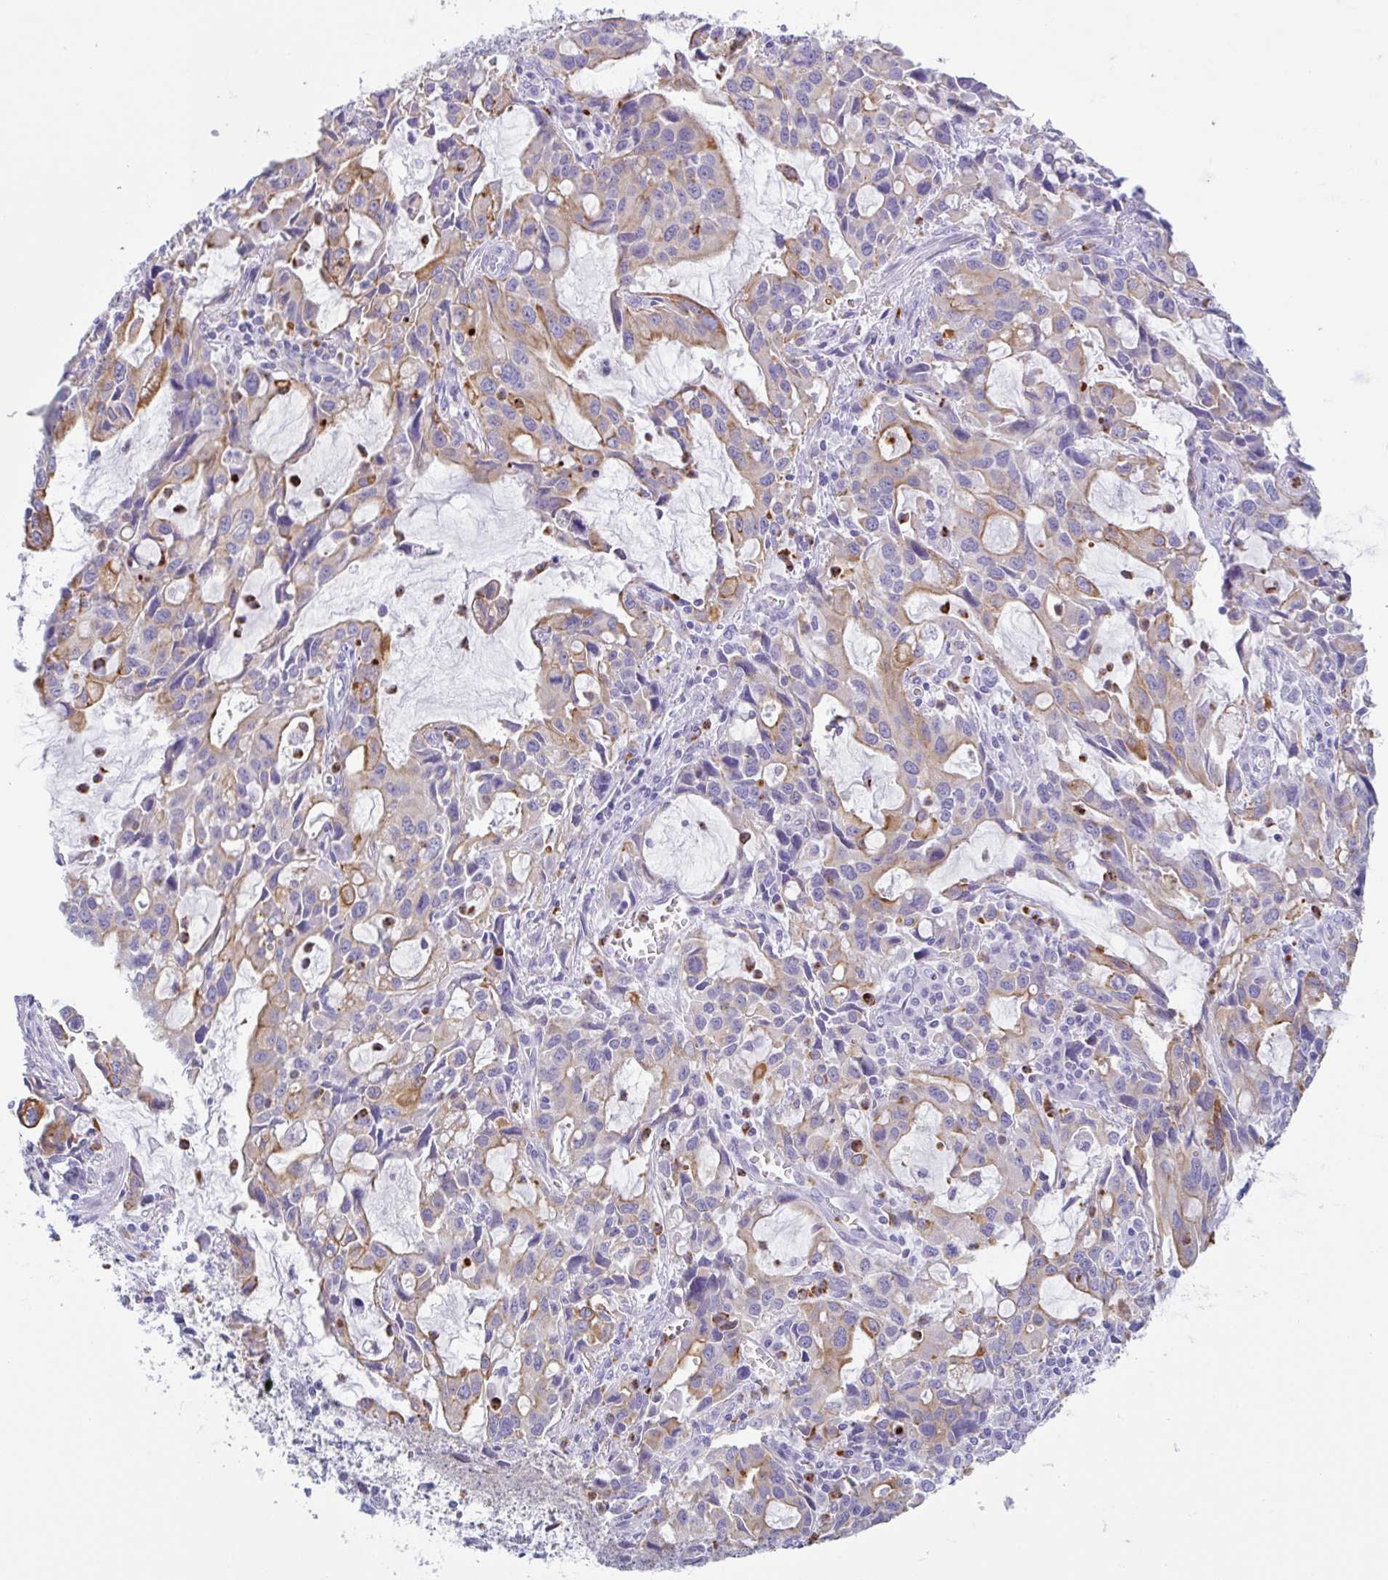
{"staining": {"intensity": "moderate", "quantity": "<25%", "location": "cytoplasmic/membranous"}, "tissue": "stomach cancer", "cell_type": "Tumor cells", "image_type": "cancer", "snomed": [{"axis": "morphology", "description": "Adenocarcinoma, NOS"}, {"axis": "topography", "description": "Stomach, upper"}], "caption": "Tumor cells demonstrate low levels of moderate cytoplasmic/membranous expression in approximately <25% of cells in human stomach cancer.", "gene": "DTWD2", "patient": {"sex": "male", "age": 85}}